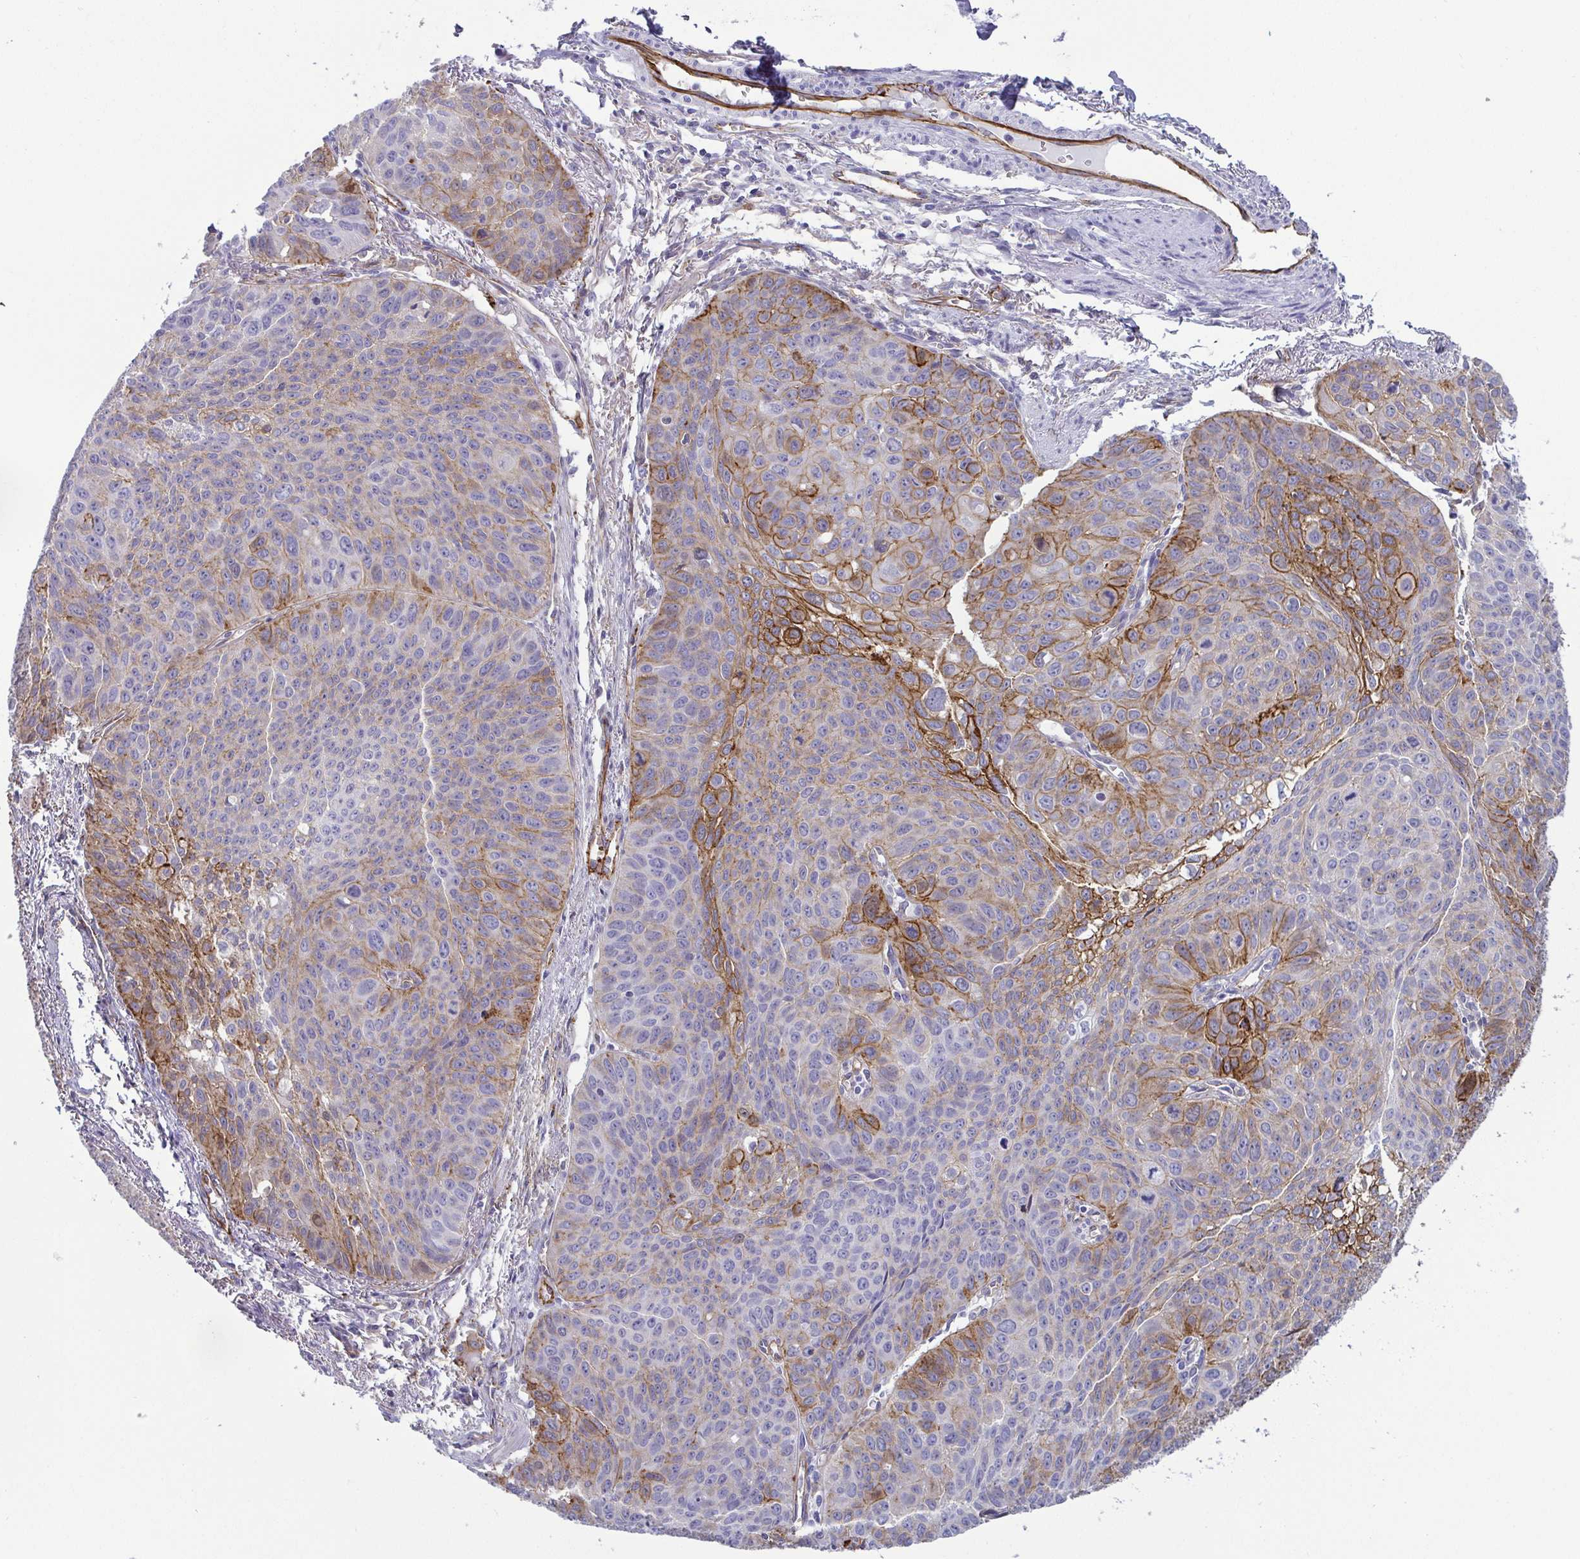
{"staining": {"intensity": "moderate", "quantity": "<25%", "location": "cytoplasmic/membranous"}, "tissue": "lung cancer", "cell_type": "Tumor cells", "image_type": "cancer", "snomed": [{"axis": "morphology", "description": "Squamous cell carcinoma, NOS"}, {"axis": "topography", "description": "Lung"}], "caption": "Immunohistochemical staining of human lung cancer (squamous cell carcinoma) reveals low levels of moderate cytoplasmic/membranous protein positivity in about <25% of tumor cells. Ihc stains the protein of interest in brown and the nuclei are stained blue.", "gene": "LIMA1", "patient": {"sex": "male", "age": 71}}